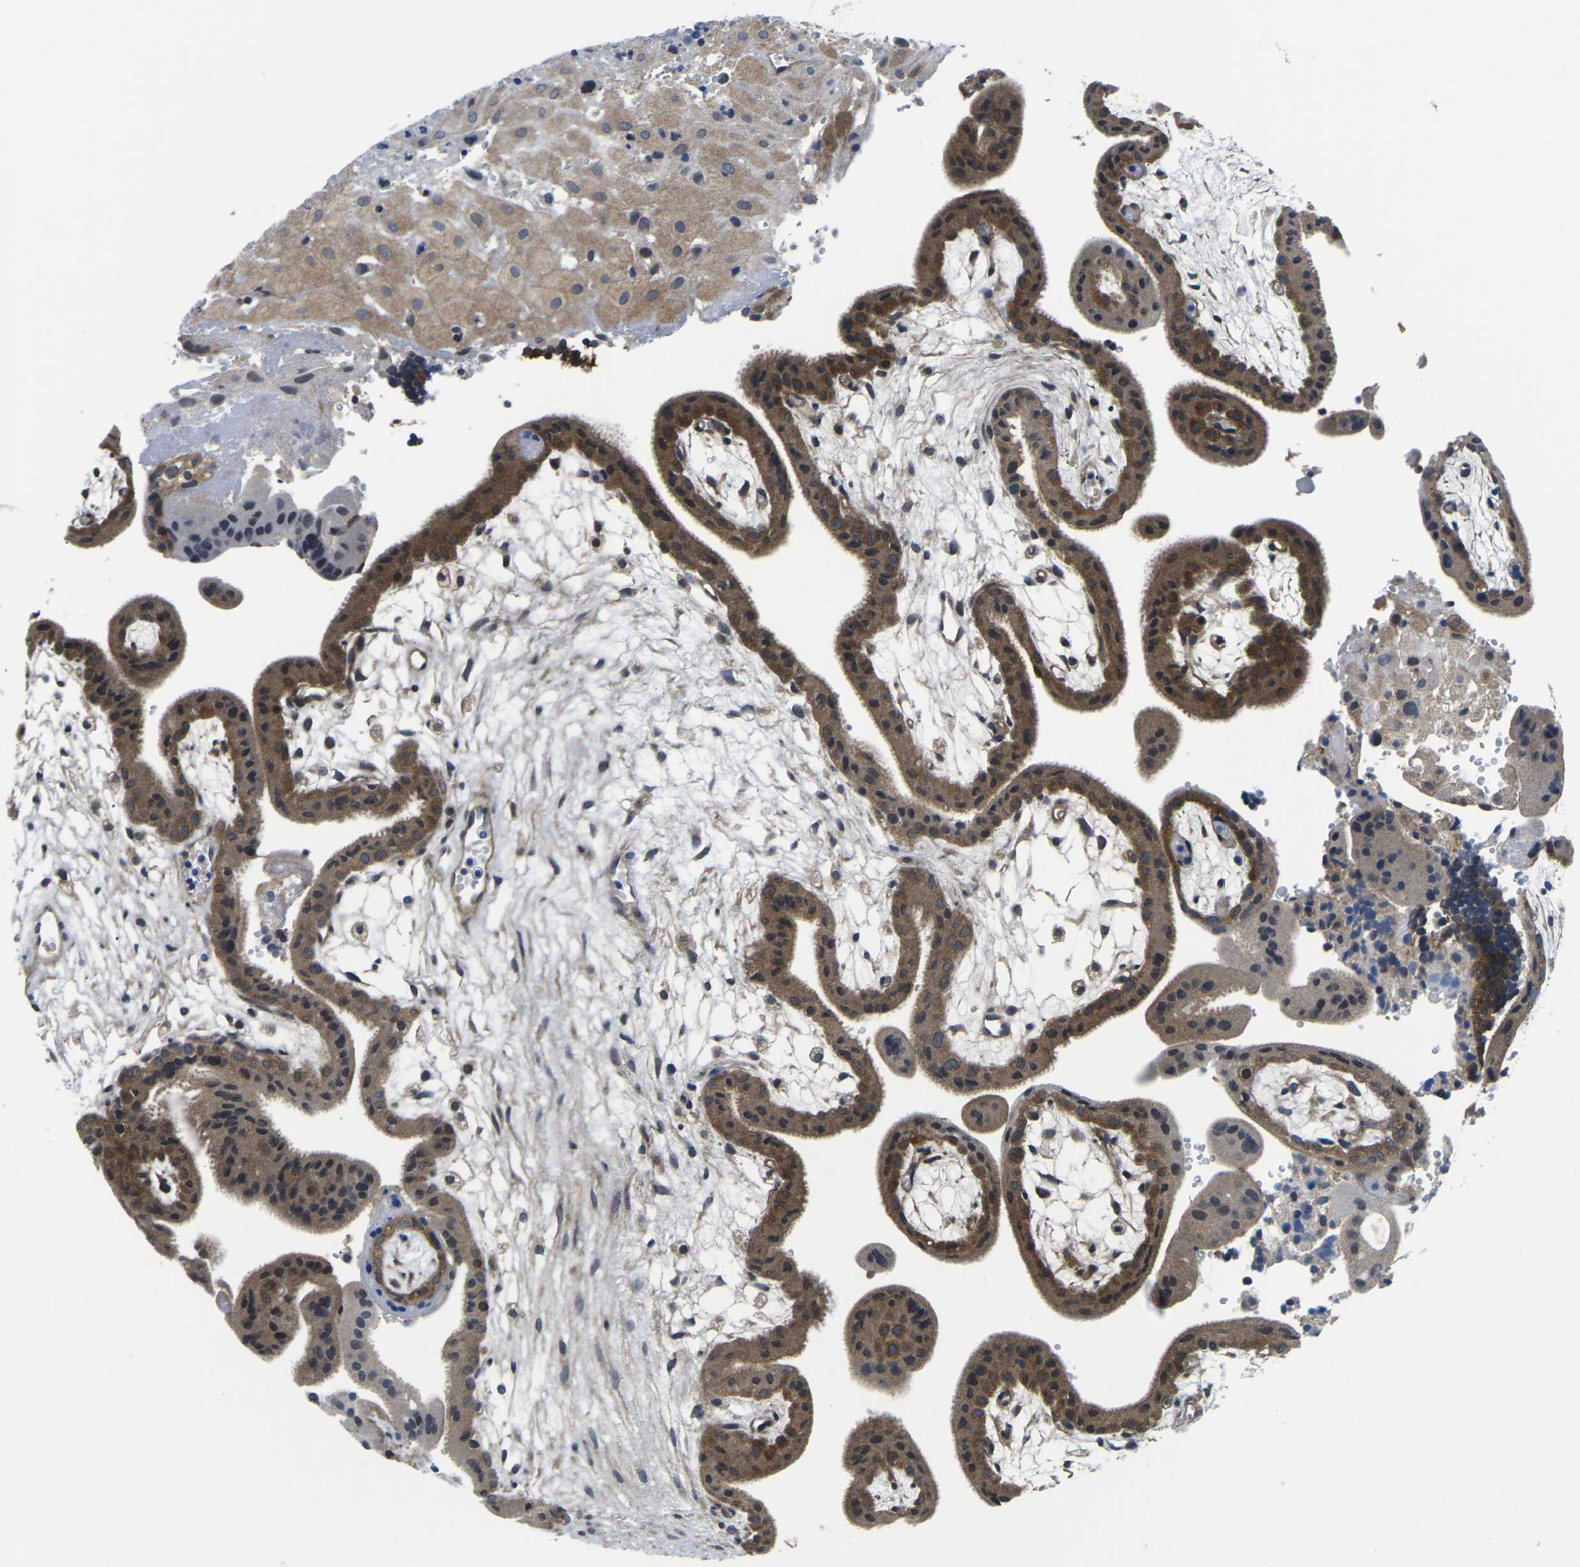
{"staining": {"intensity": "moderate", "quantity": ">75%", "location": "cytoplasmic/membranous"}, "tissue": "placenta", "cell_type": "Decidual cells", "image_type": "normal", "snomed": [{"axis": "morphology", "description": "Normal tissue, NOS"}, {"axis": "topography", "description": "Placenta"}], "caption": "DAB immunohistochemical staining of normal placenta reveals moderate cytoplasmic/membranous protein staining in about >75% of decidual cells.", "gene": "GSK3B", "patient": {"sex": "female", "age": 18}}